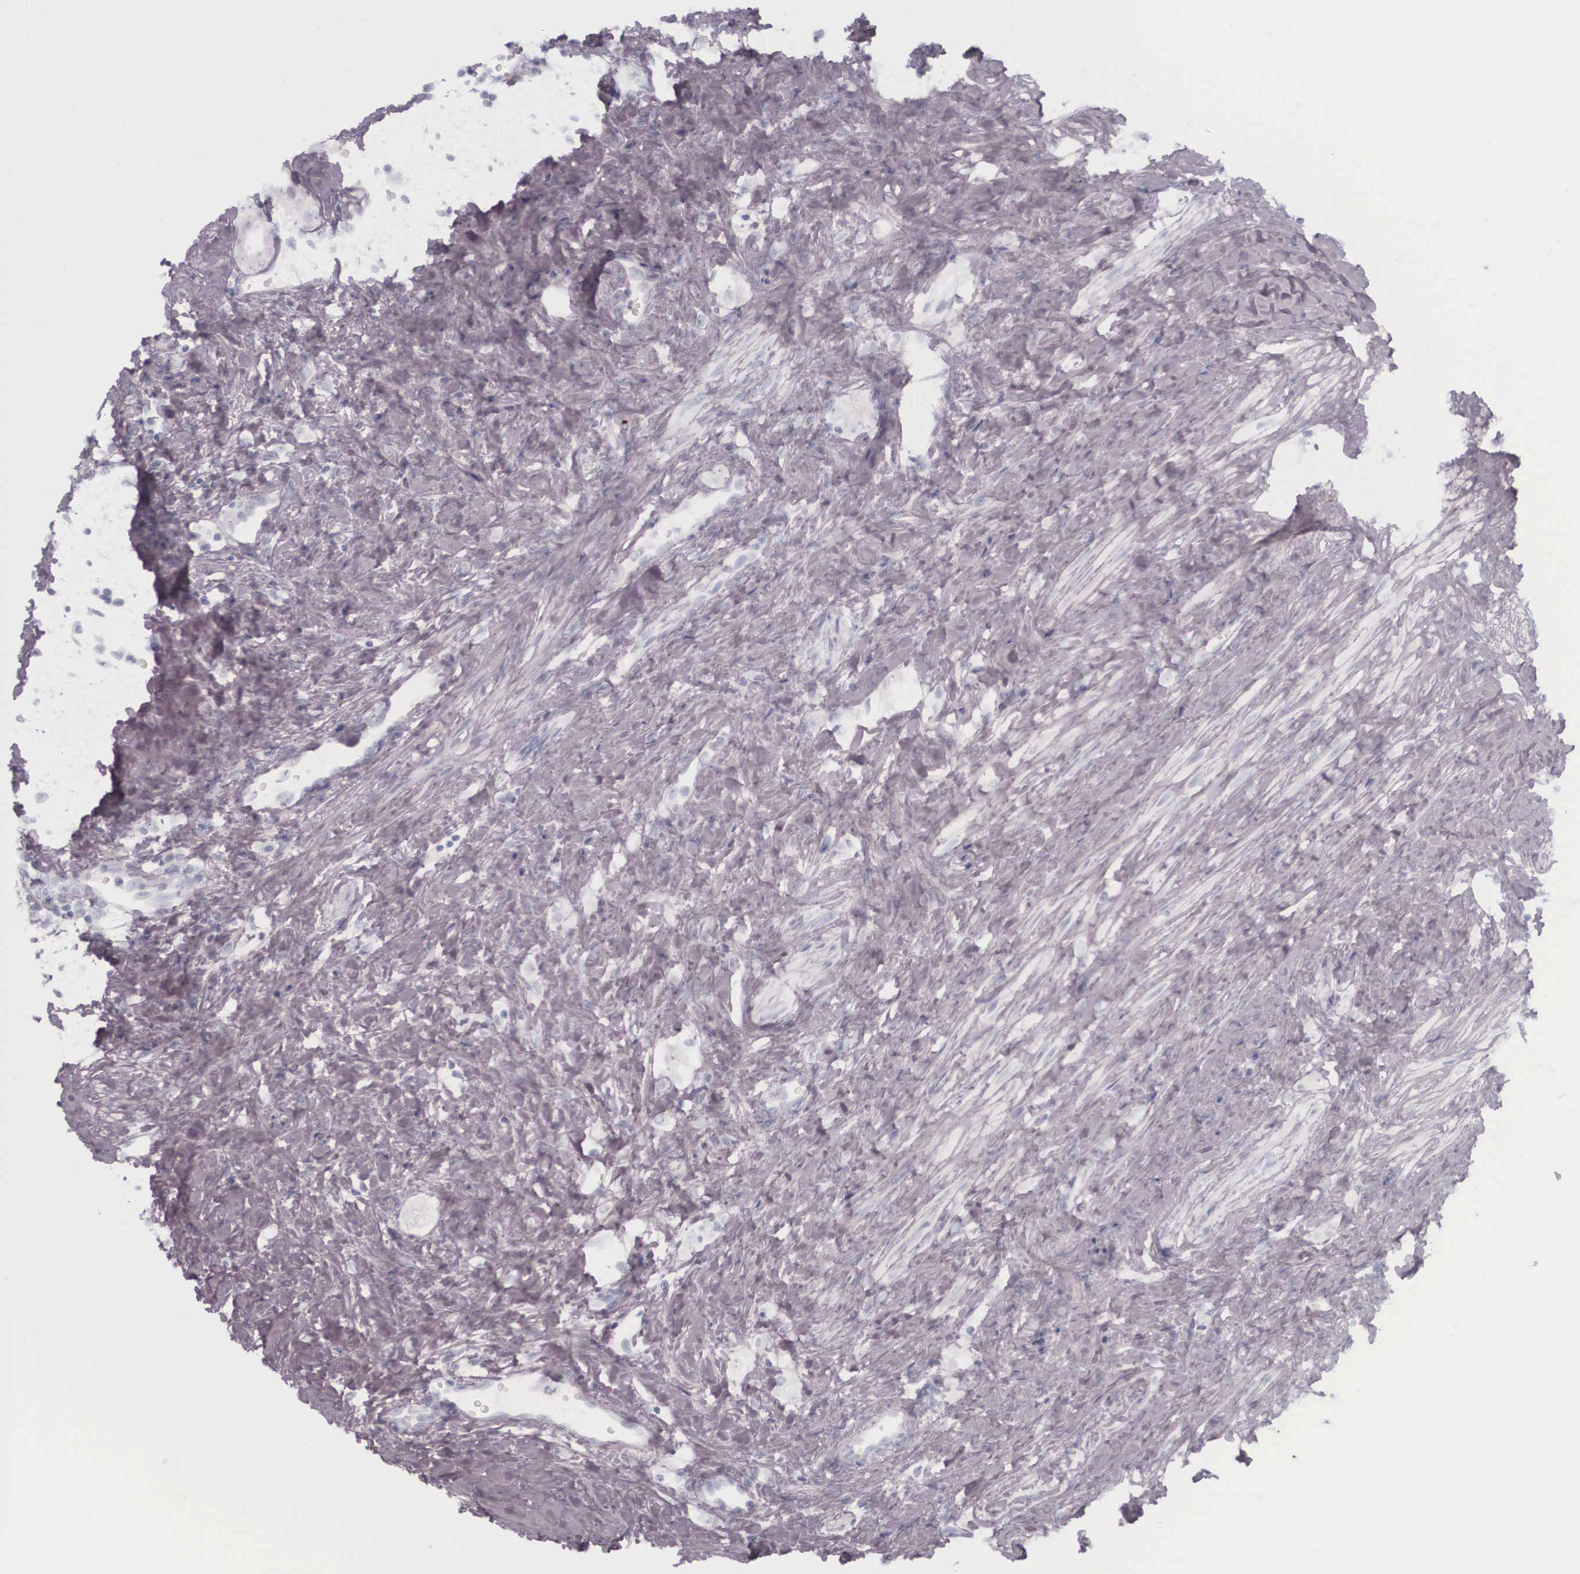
{"staining": {"intensity": "negative", "quantity": "none", "location": "none"}, "tissue": "seminal vesicle", "cell_type": "Glandular cells", "image_type": "normal", "snomed": [{"axis": "morphology", "description": "Normal tissue, NOS"}, {"axis": "topography", "description": "Seminal veicle"}], "caption": "High magnification brightfield microscopy of normal seminal vesicle stained with DAB (3,3'-diaminobenzidine) (brown) and counterstained with hematoxylin (blue): glandular cells show no significant expression.", "gene": "KRT14", "patient": {"sex": "male", "age": 60}}